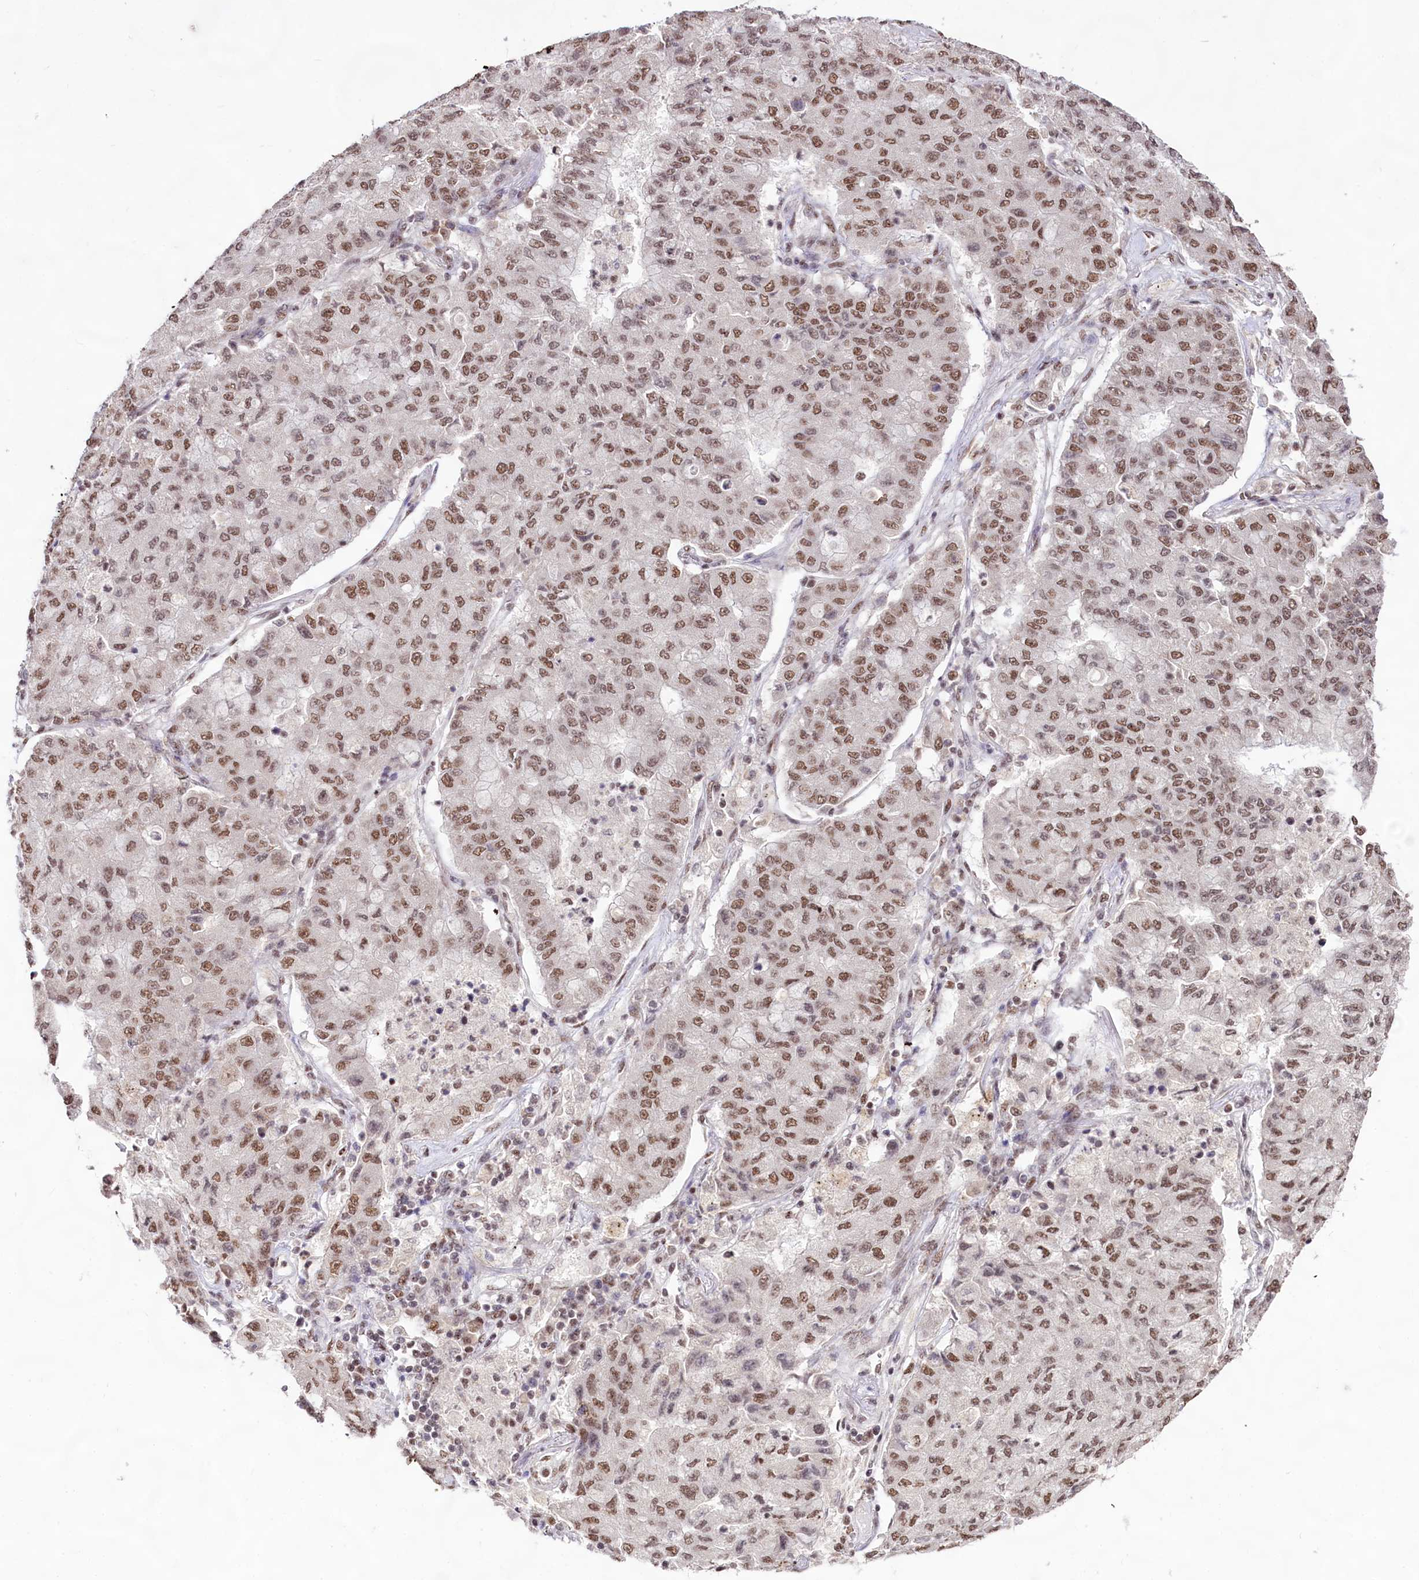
{"staining": {"intensity": "moderate", "quantity": ">75%", "location": "nuclear"}, "tissue": "lung cancer", "cell_type": "Tumor cells", "image_type": "cancer", "snomed": [{"axis": "morphology", "description": "Squamous cell carcinoma, NOS"}, {"axis": "topography", "description": "Lung"}], "caption": "Immunohistochemical staining of squamous cell carcinoma (lung) reveals medium levels of moderate nuclear protein staining in approximately >75% of tumor cells.", "gene": "HIRA", "patient": {"sex": "male", "age": 74}}